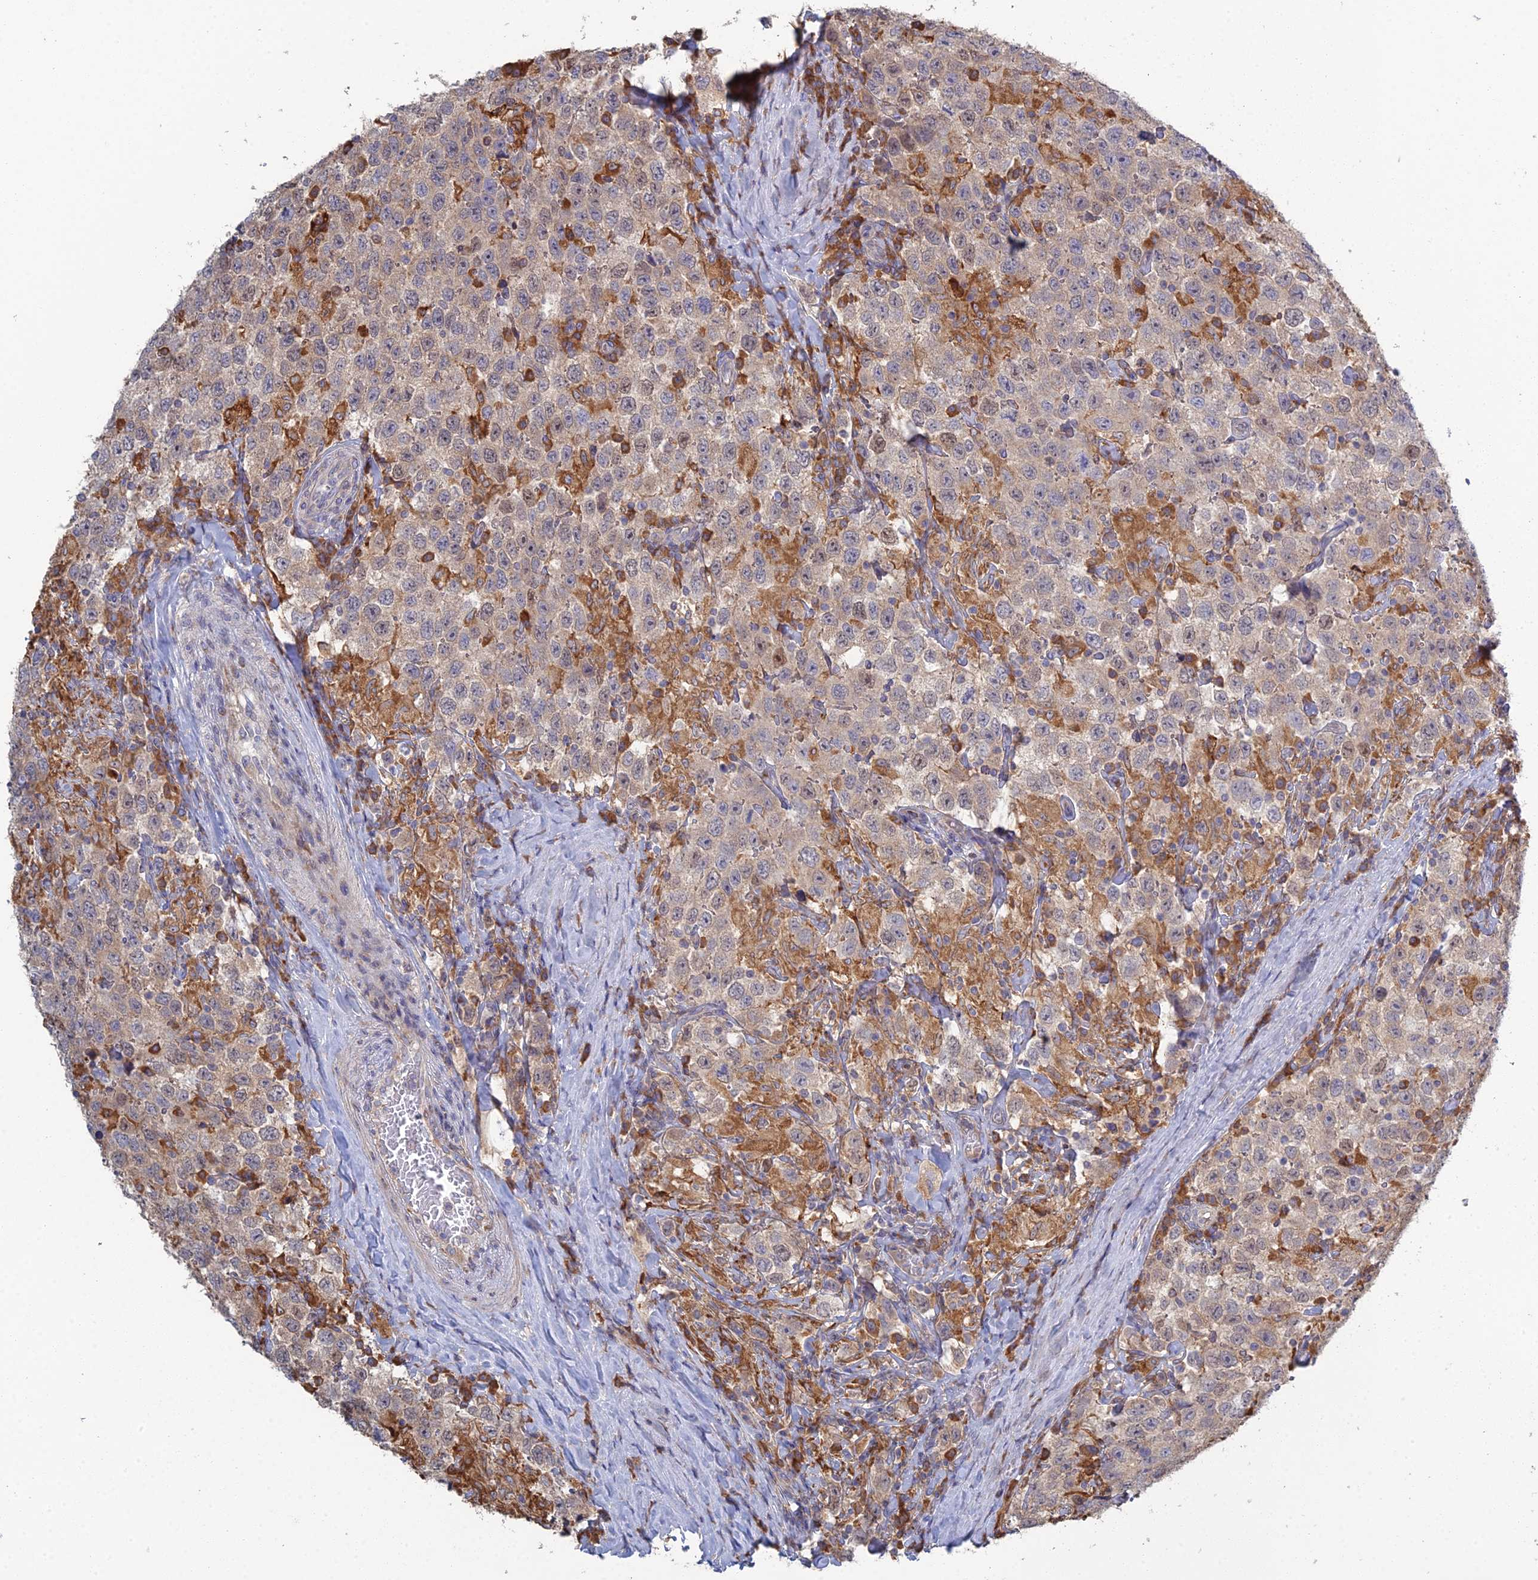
{"staining": {"intensity": "weak", "quantity": "<25%", "location": "cytoplasmic/membranous"}, "tissue": "testis cancer", "cell_type": "Tumor cells", "image_type": "cancer", "snomed": [{"axis": "morphology", "description": "Seminoma, NOS"}, {"axis": "topography", "description": "Testis"}], "caption": "Immunohistochemistry (IHC) image of neoplastic tissue: testis cancer (seminoma) stained with DAB exhibits no significant protein expression in tumor cells.", "gene": "TRAPPC6A", "patient": {"sex": "male", "age": 41}}